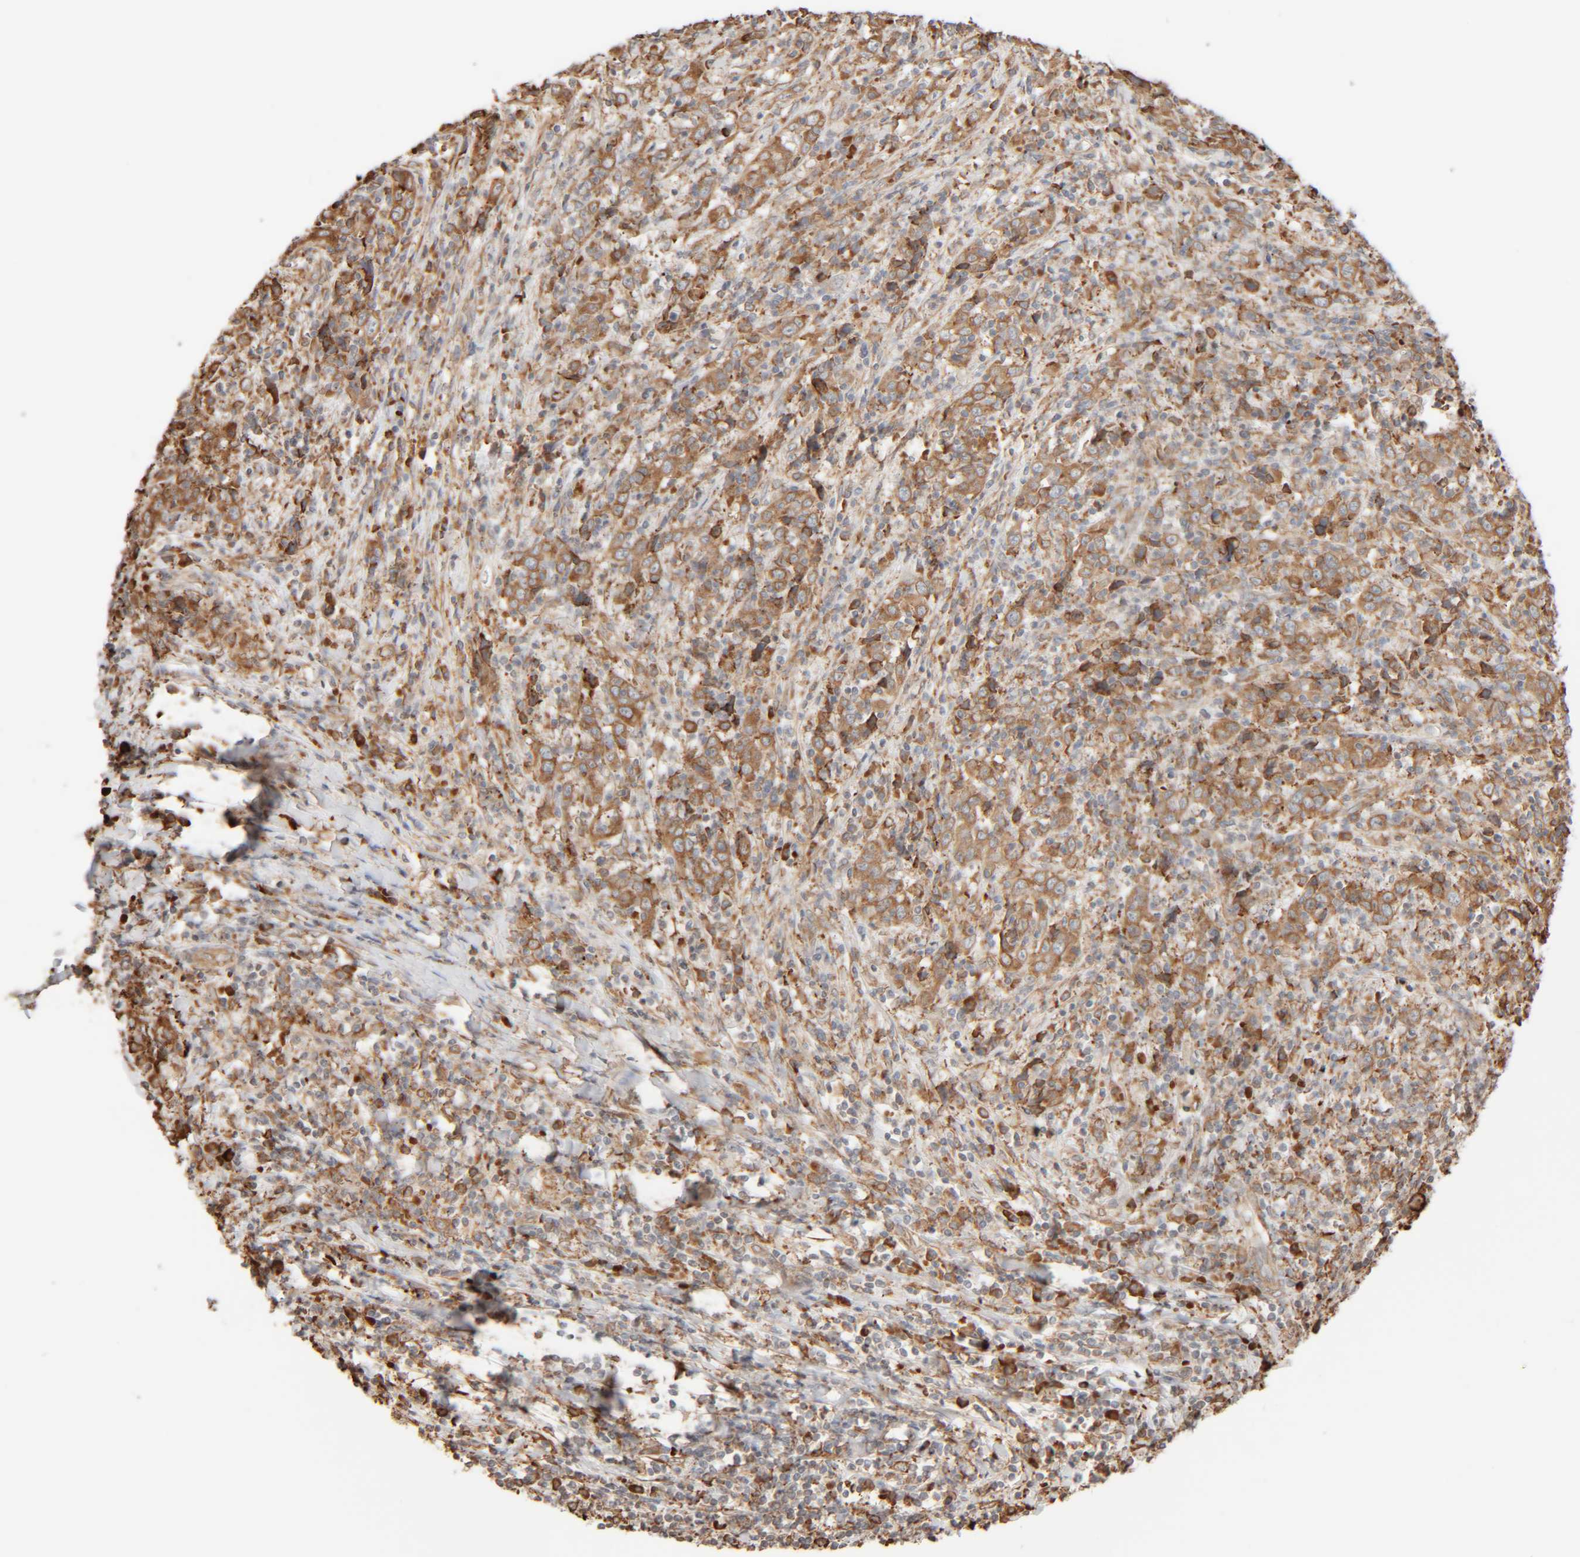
{"staining": {"intensity": "moderate", "quantity": ">75%", "location": "cytoplasmic/membranous"}, "tissue": "cervical cancer", "cell_type": "Tumor cells", "image_type": "cancer", "snomed": [{"axis": "morphology", "description": "Squamous cell carcinoma, NOS"}, {"axis": "topography", "description": "Cervix"}], "caption": "The immunohistochemical stain highlights moderate cytoplasmic/membranous expression in tumor cells of cervical squamous cell carcinoma tissue.", "gene": "INTS1", "patient": {"sex": "female", "age": 46}}